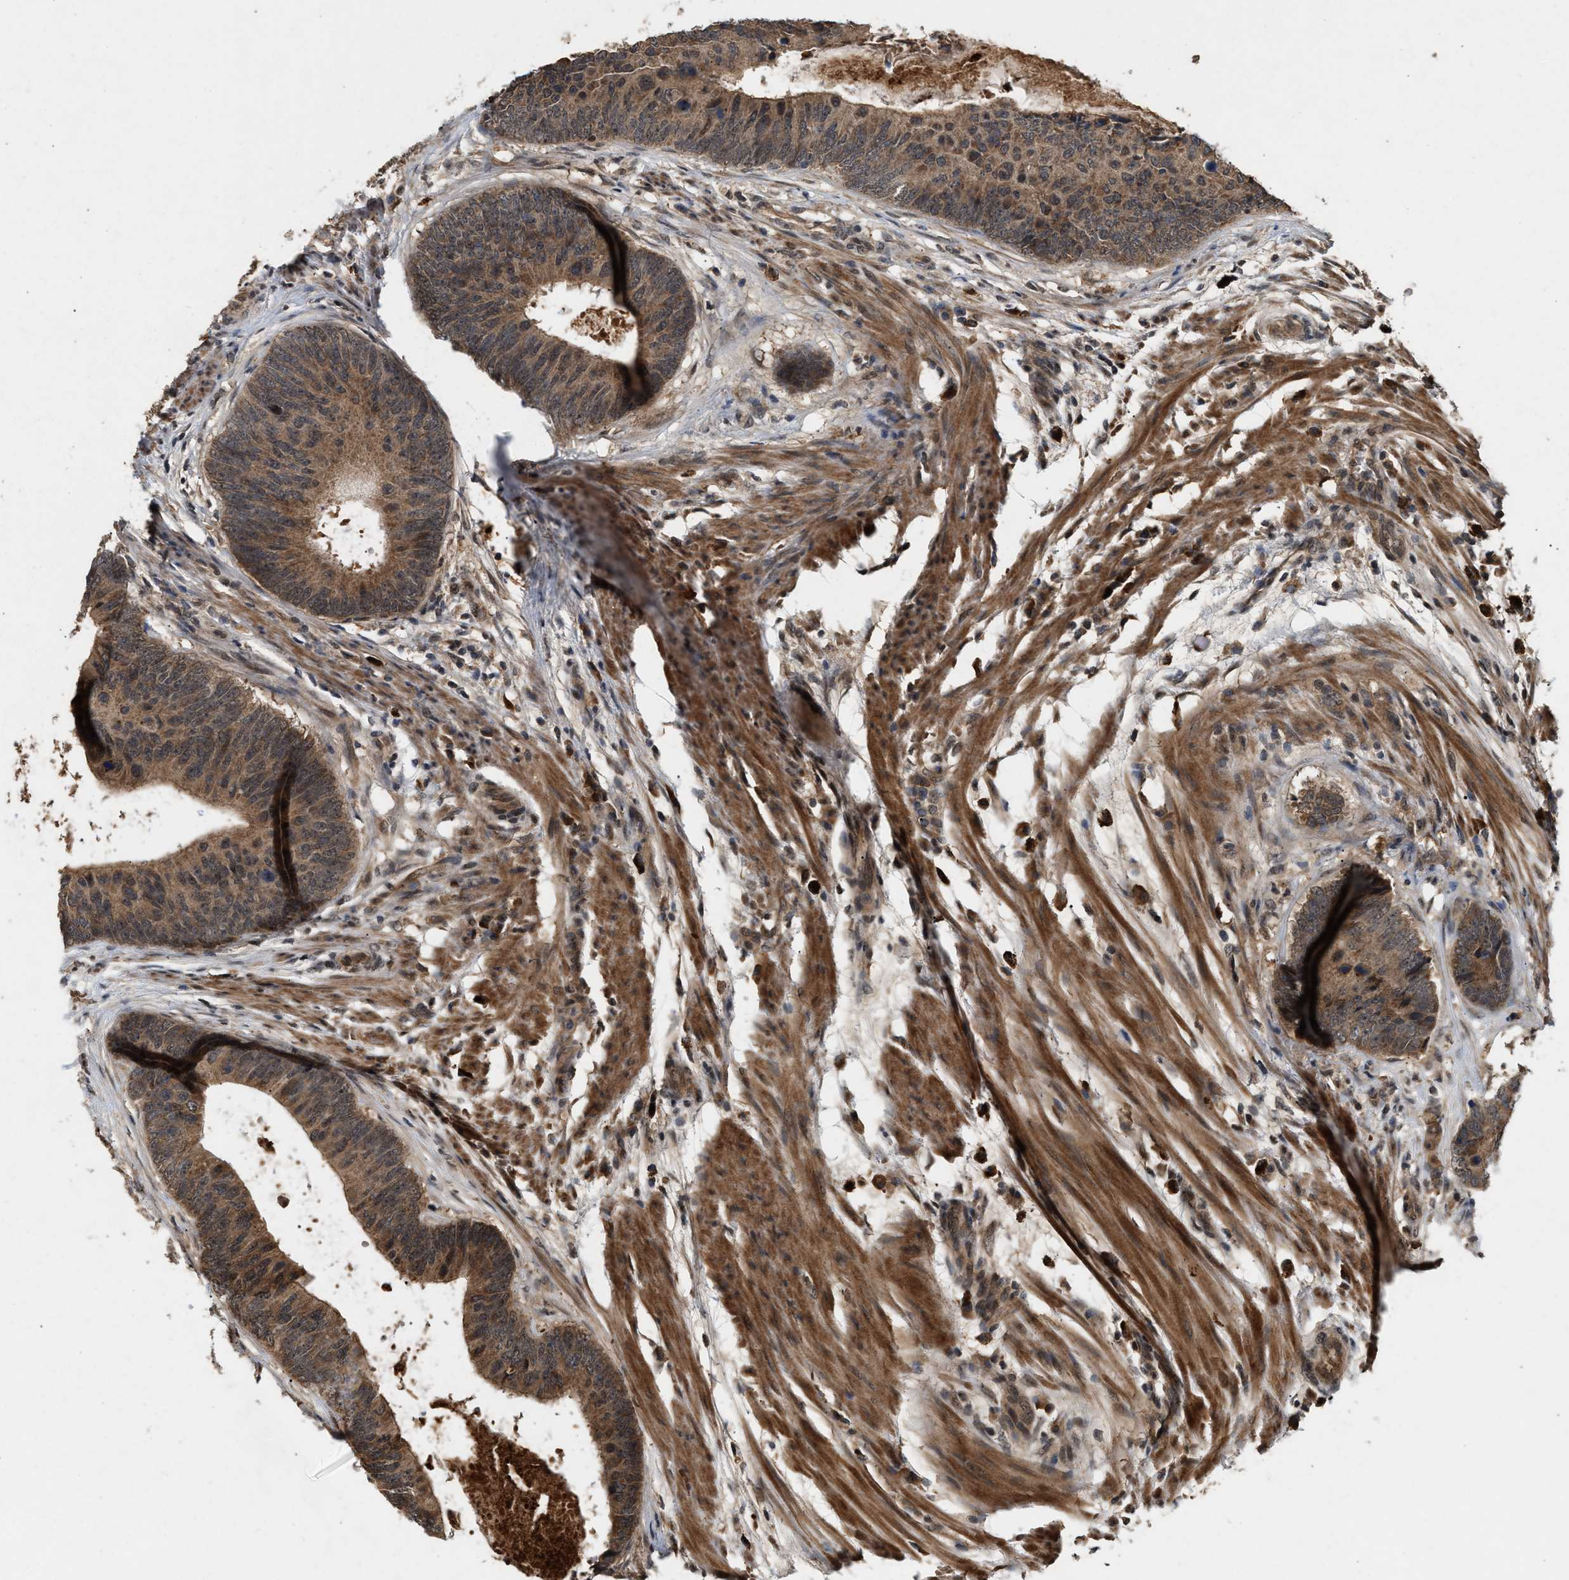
{"staining": {"intensity": "weak", "quantity": ">75%", "location": "cytoplasmic/membranous"}, "tissue": "colorectal cancer", "cell_type": "Tumor cells", "image_type": "cancer", "snomed": [{"axis": "morphology", "description": "Adenocarcinoma, NOS"}, {"axis": "topography", "description": "Colon"}], "caption": "Protein analysis of adenocarcinoma (colorectal) tissue demonstrates weak cytoplasmic/membranous expression in about >75% of tumor cells.", "gene": "RUSC2", "patient": {"sex": "male", "age": 56}}